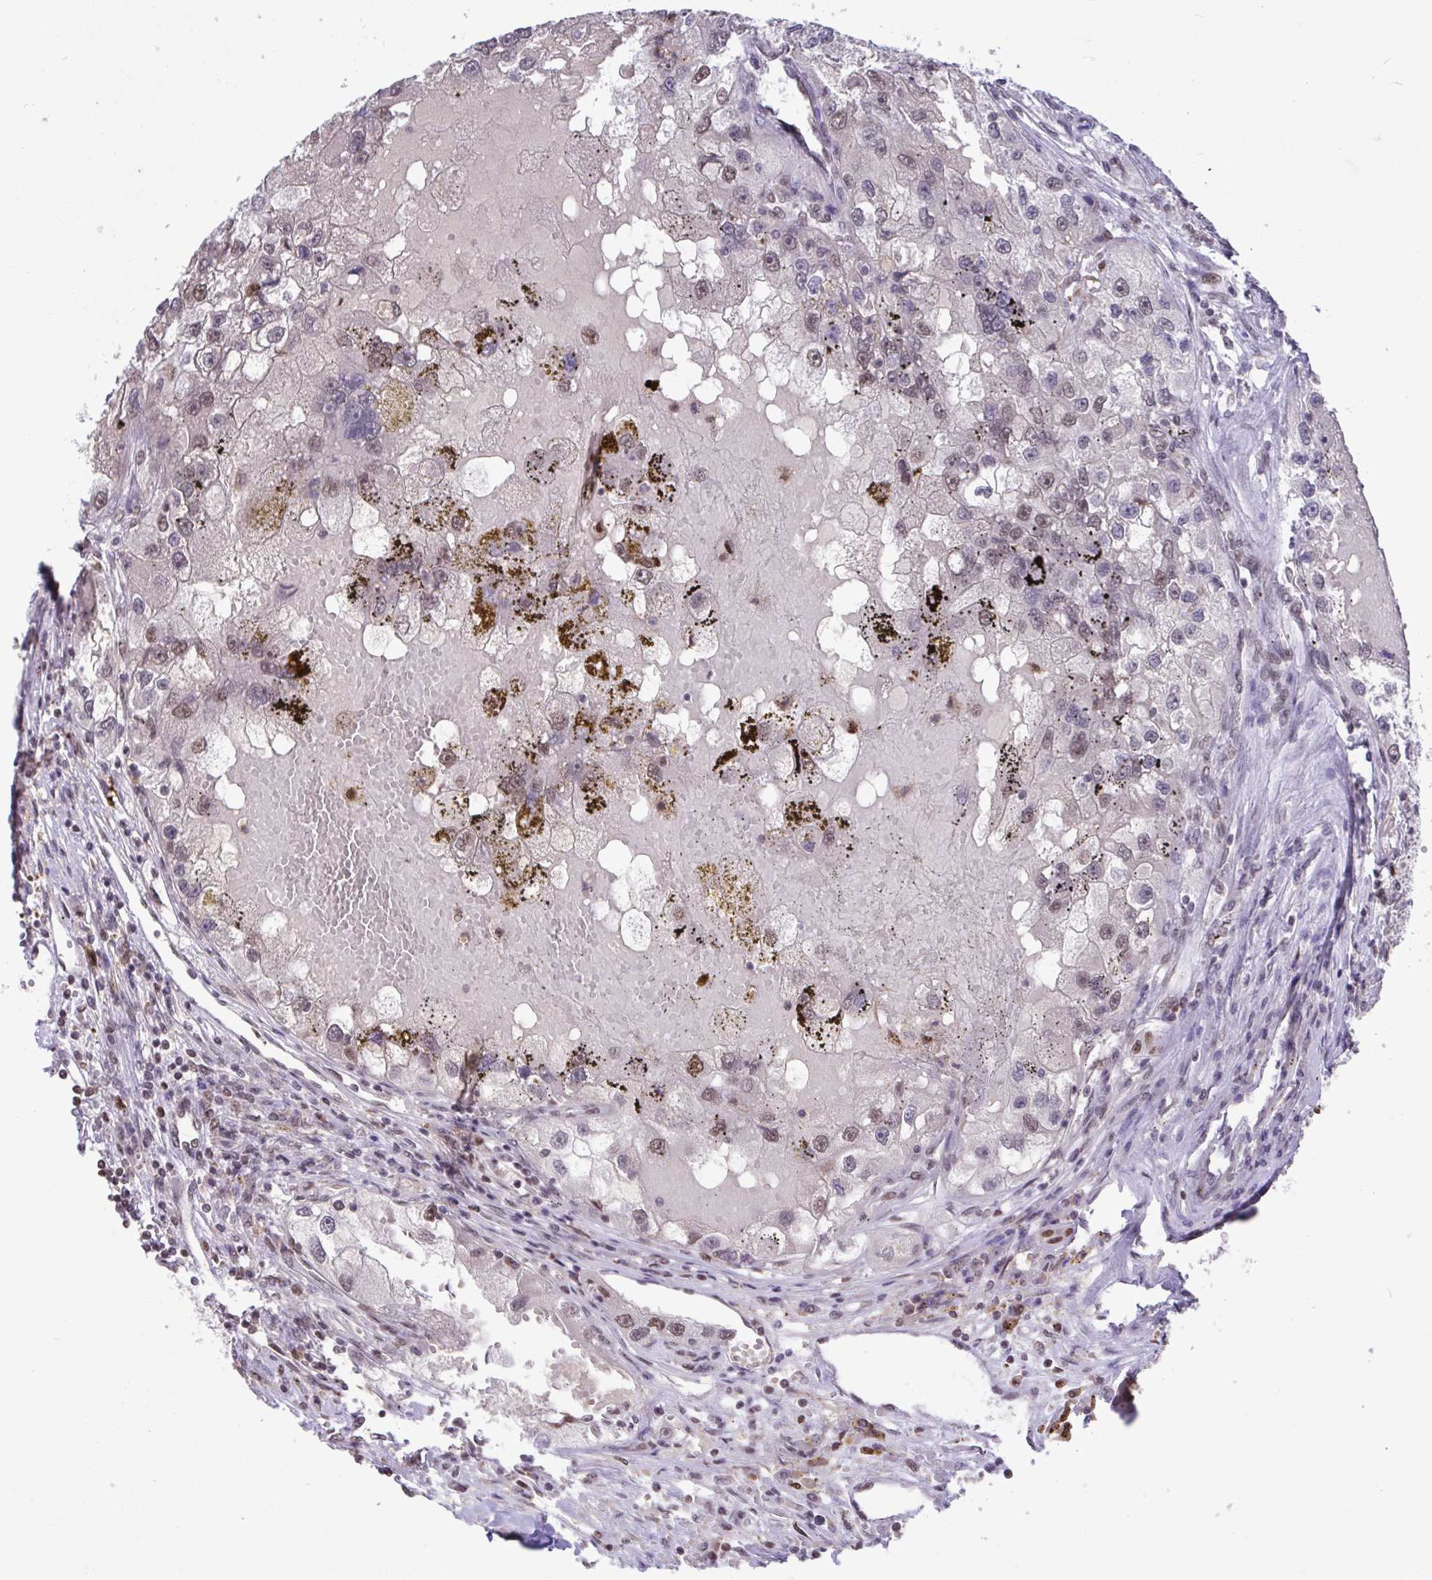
{"staining": {"intensity": "moderate", "quantity": "<25%", "location": "nuclear"}, "tissue": "renal cancer", "cell_type": "Tumor cells", "image_type": "cancer", "snomed": [{"axis": "morphology", "description": "Adenocarcinoma, NOS"}, {"axis": "topography", "description": "Kidney"}], "caption": "Protein analysis of renal cancer tissue displays moderate nuclear staining in about <25% of tumor cells.", "gene": "HNRNPDL", "patient": {"sex": "male", "age": 63}}